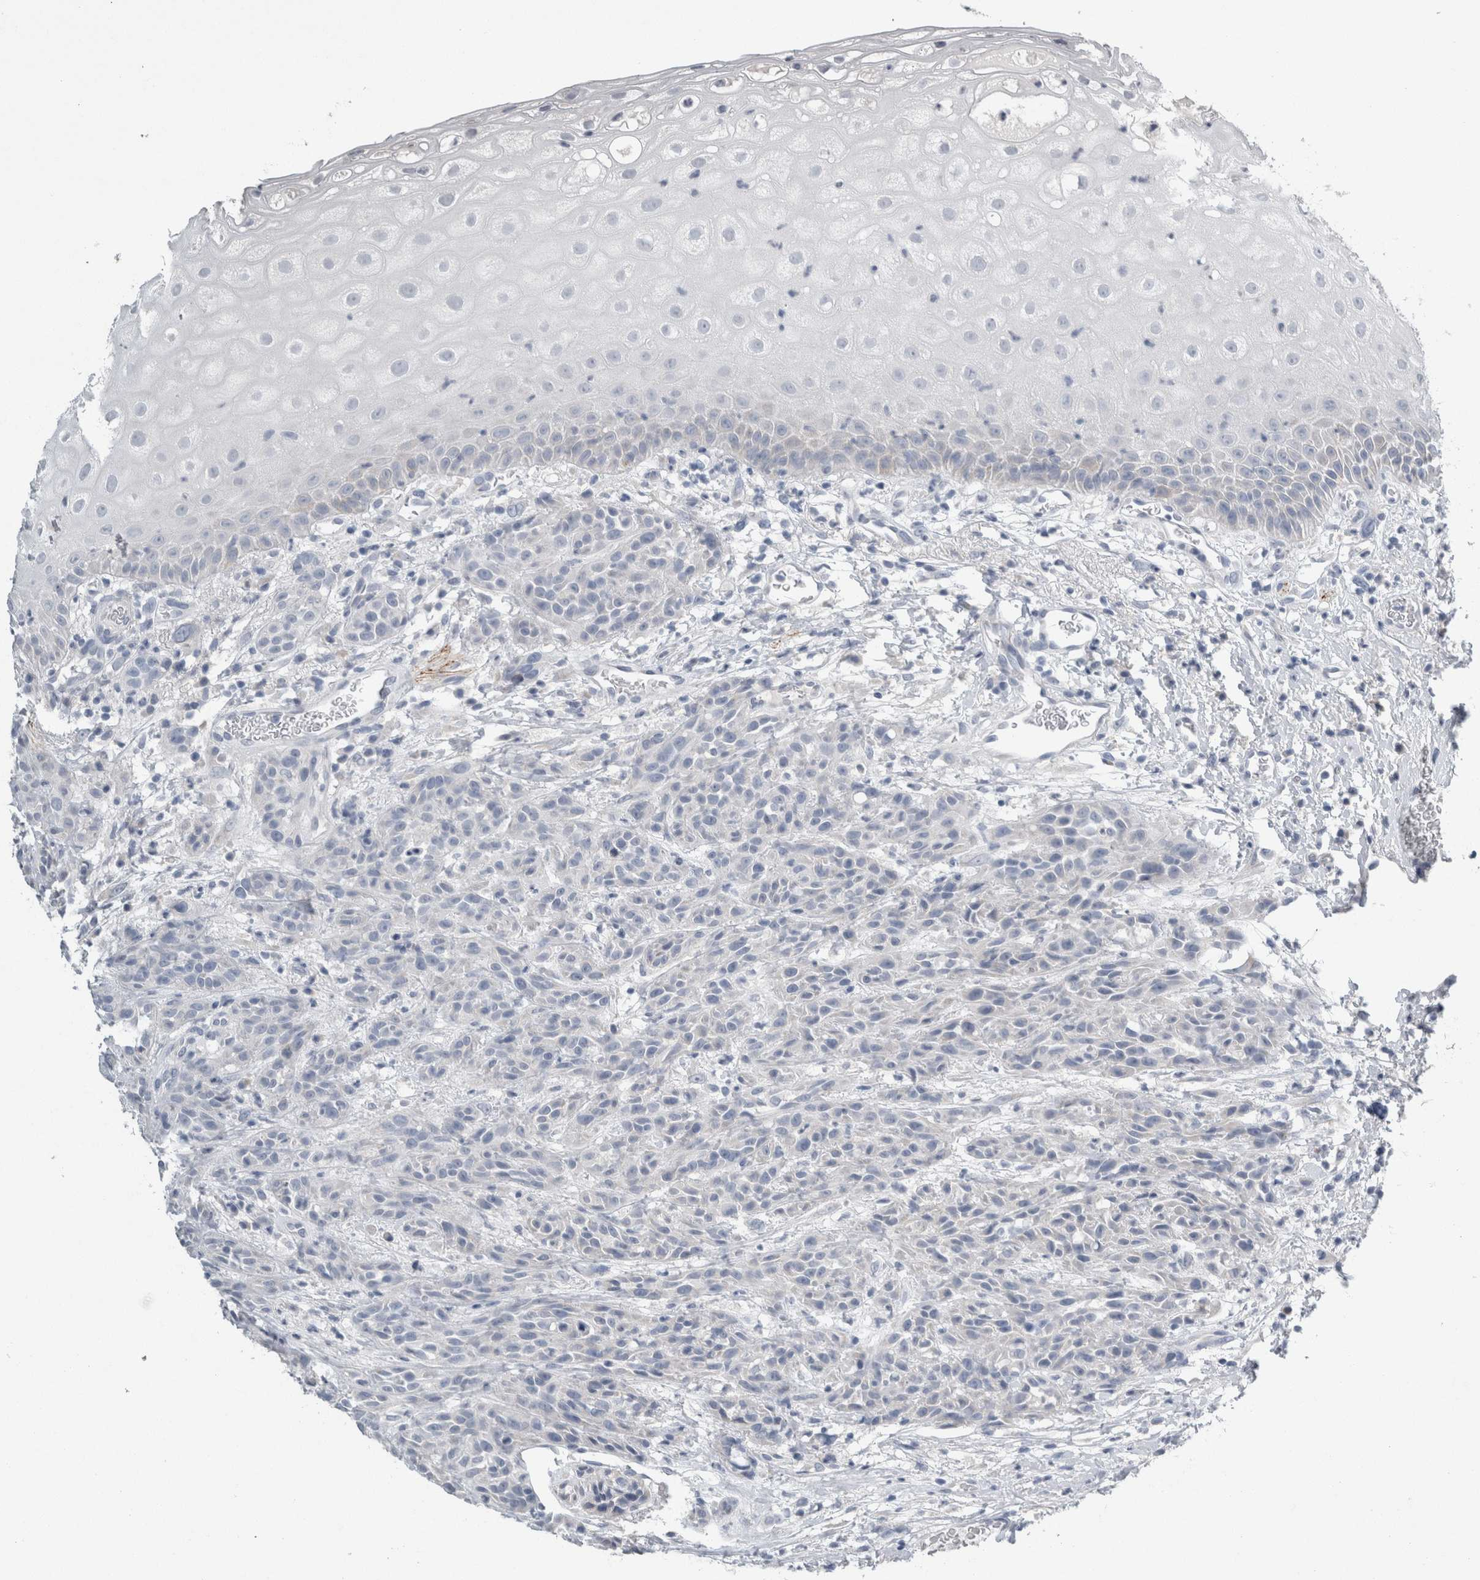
{"staining": {"intensity": "negative", "quantity": "none", "location": "none"}, "tissue": "head and neck cancer", "cell_type": "Tumor cells", "image_type": "cancer", "snomed": [{"axis": "morphology", "description": "Normal tissue, NOS"}, {"axis": "morphology", "description": "Squamous cell carcinoma, NOS"}, {"axis": "topography", "description": "Cartilage tissue"}, {"axis": "topography", "description": "Head-Neck"}], "caption": "Immunohistochemistry of human squamous cell carcinoma (head and neck) shows no expression in tumor cells.", "gene": "NEFM", "patient": {"sex": "male", "age": 62}}